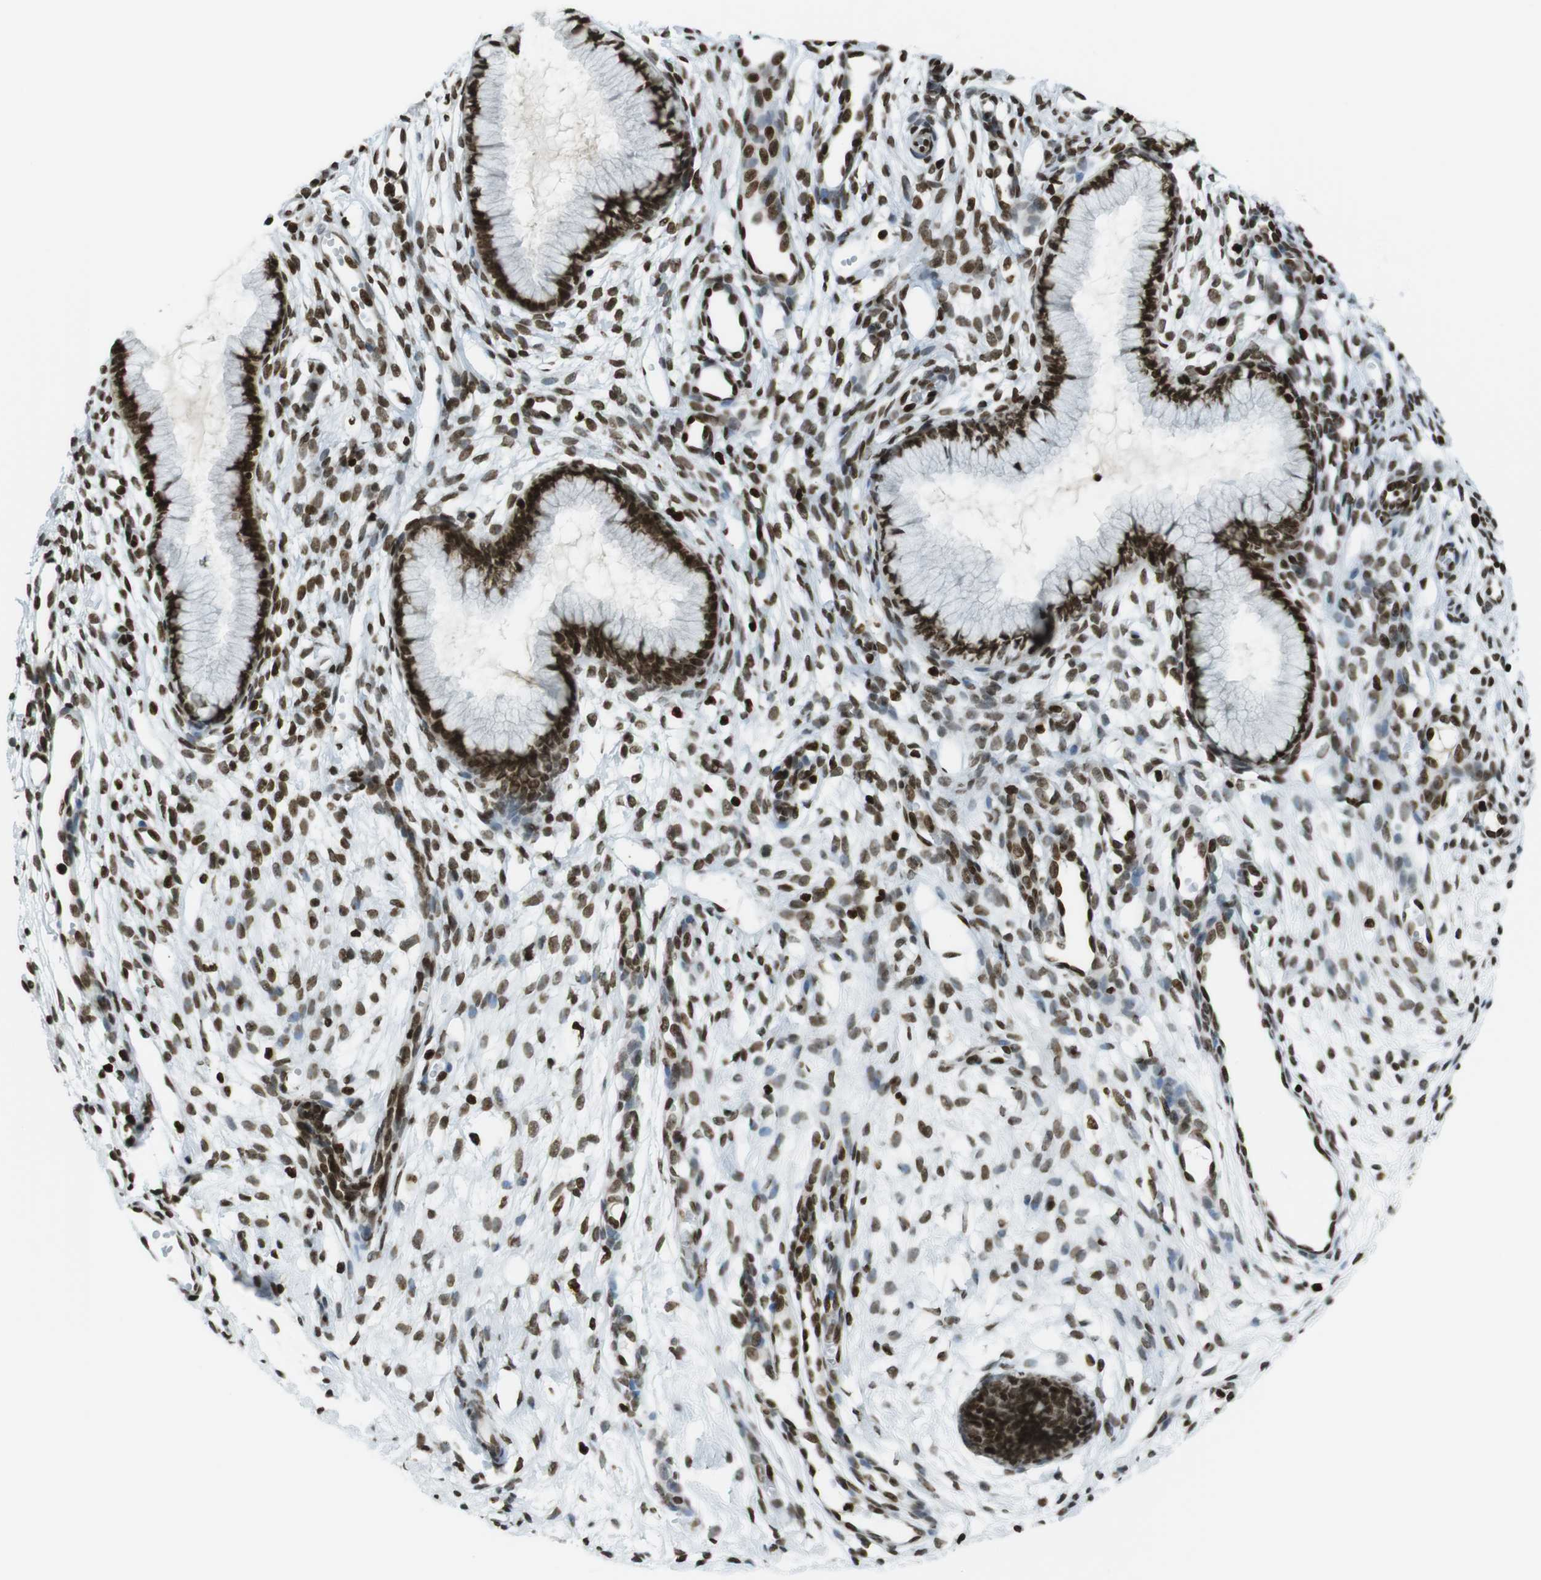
{"staining": {"intensity": "strong", "quantity": ">75%", "location": "nuclear"}, "tissue": "cervix", "cell_type": "Glandular cells", "image_type": "normal", "snomed": [{"axis": "morphology", "description": "Normal tissue, NOS"}, {"axis": "topography", "description": "Cervix"}], "caption": "IHC photomicrograph of unremarkable cervix: cervix stained using IHC reveals high levels of strong protein expression localized specifically in the nuclear of glandular cells, appearing as a nuclear brown color.", "gene": "H2AC8", "patient": {"sex": "female", "age": 65}}